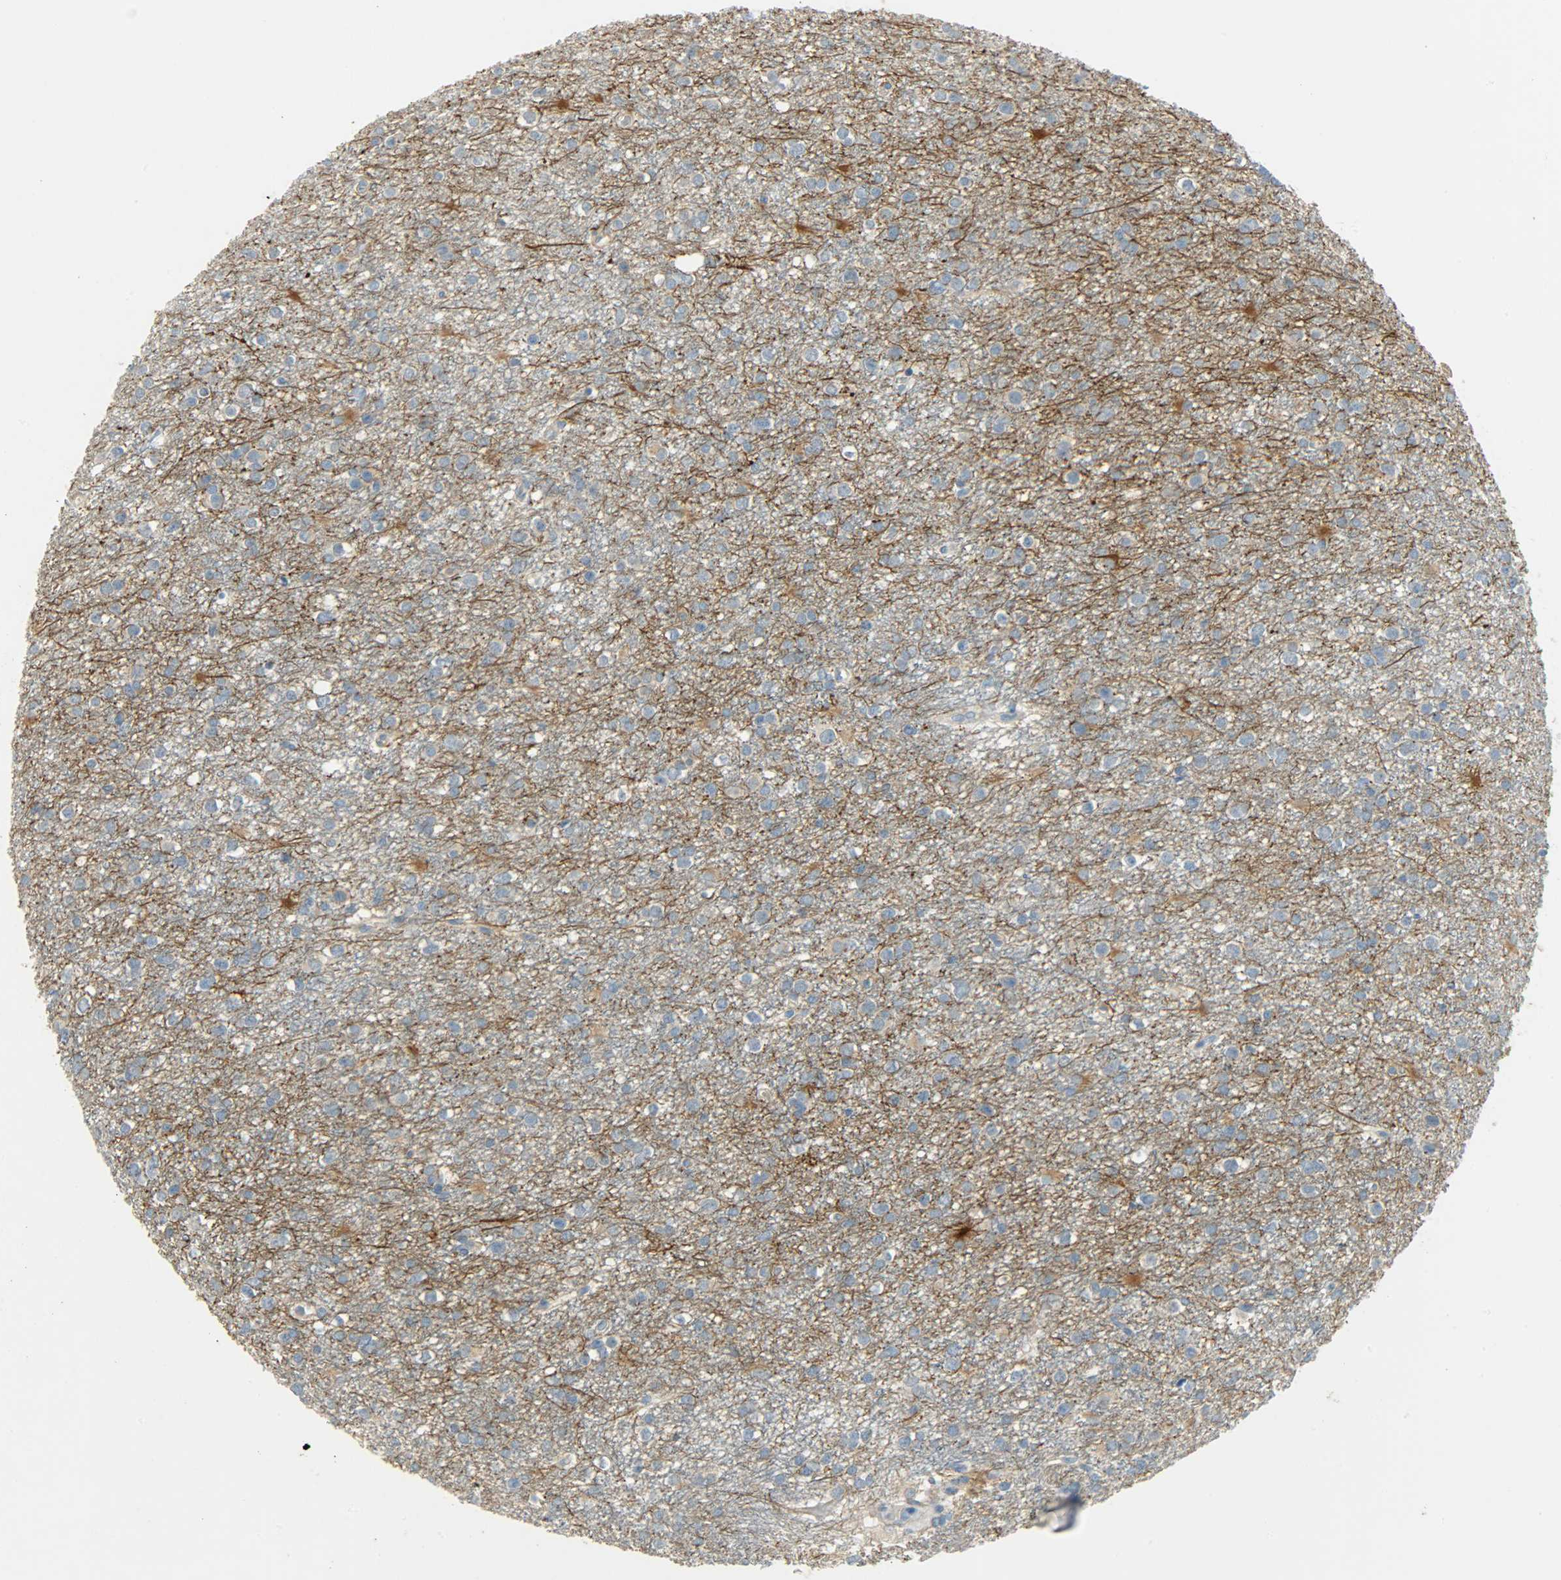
{"staining": {"intensity": "moderate", "quantity": "25%-75%", "location": "cytoplasmic/membranous"}, "tissue": "glioma", "cell_type": "Tumor cells", "image_type": "cancer", "snomed": [{"axis": "morphology", "description": "Glioma, malignant, Low grade"}, {"axis": "topography", "description": "Brain"}], "caption": "Immunohistochemical staining of human glioma reveals medium levels of moderate cytoplasmic/membranous protein staining in approximately 25%-75% of tumor cells. Ihc stains the protein in brown and the nuclei are stained blue.", "gene": "DSG2", "patient": {"sex": "male", "age": 42}}